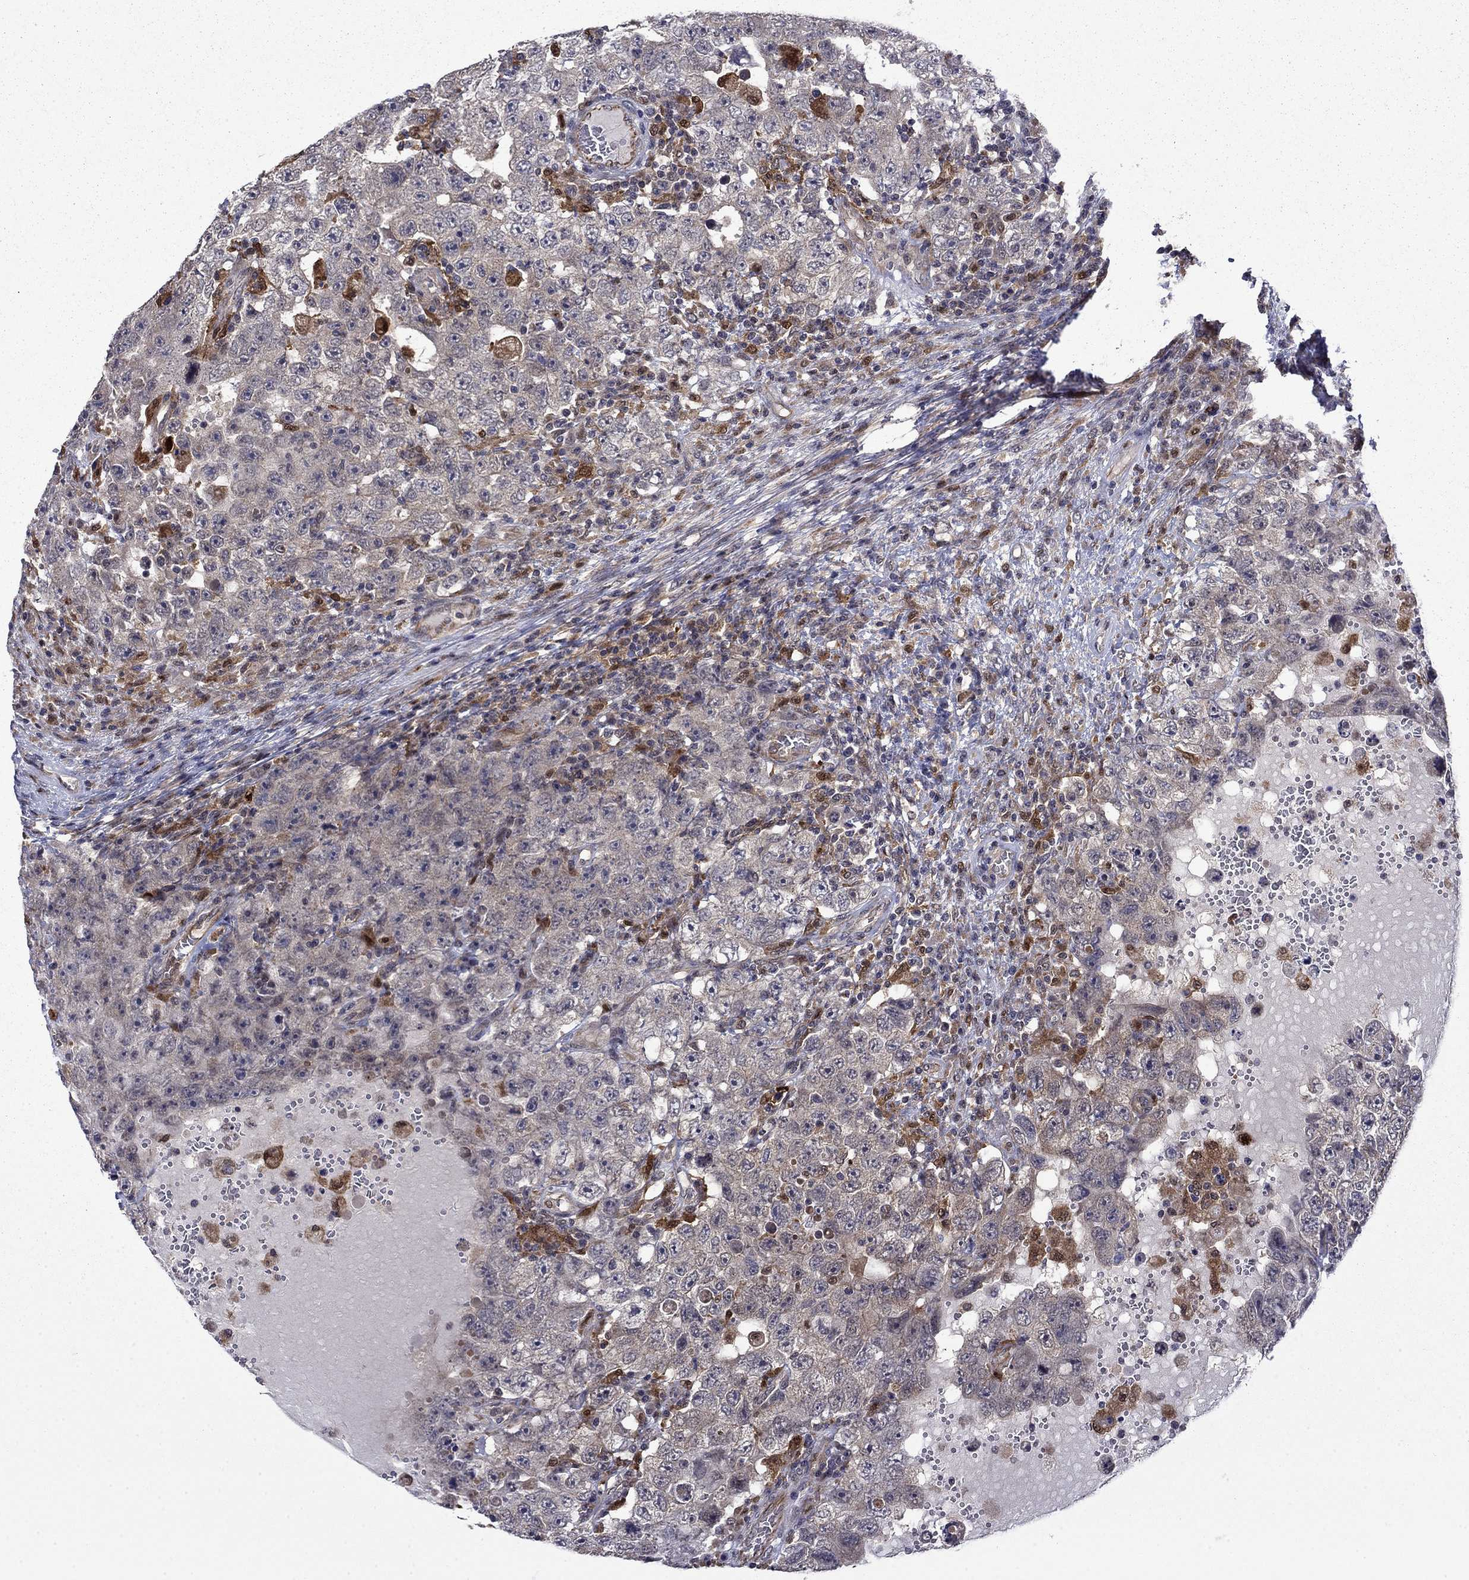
{"staining": {"intensity": "negative", "quantity": "none", "location": "none"}, "tissue": "testis cancer", "cell_type": "Tumor cells", "image_type": "cancer", "snomed": [{"axis": "morphology", "description": "Carcinoma, Embryonal, NOS"}, {"axis": "topography", "description": "Testis"}], "caption": "Immunohistochemistry (IHC) image of neoplastic tissue: human embryonal carcinoma (testis) stained with DAB (3,3'-diaminobenzidine) reveals no significant protein staining in tumor cells. (DAB IHC visualized using brightfield microscopy, high magnification).", "gene": "TPMT", "patient": {"sex": "male", "age": 26}}